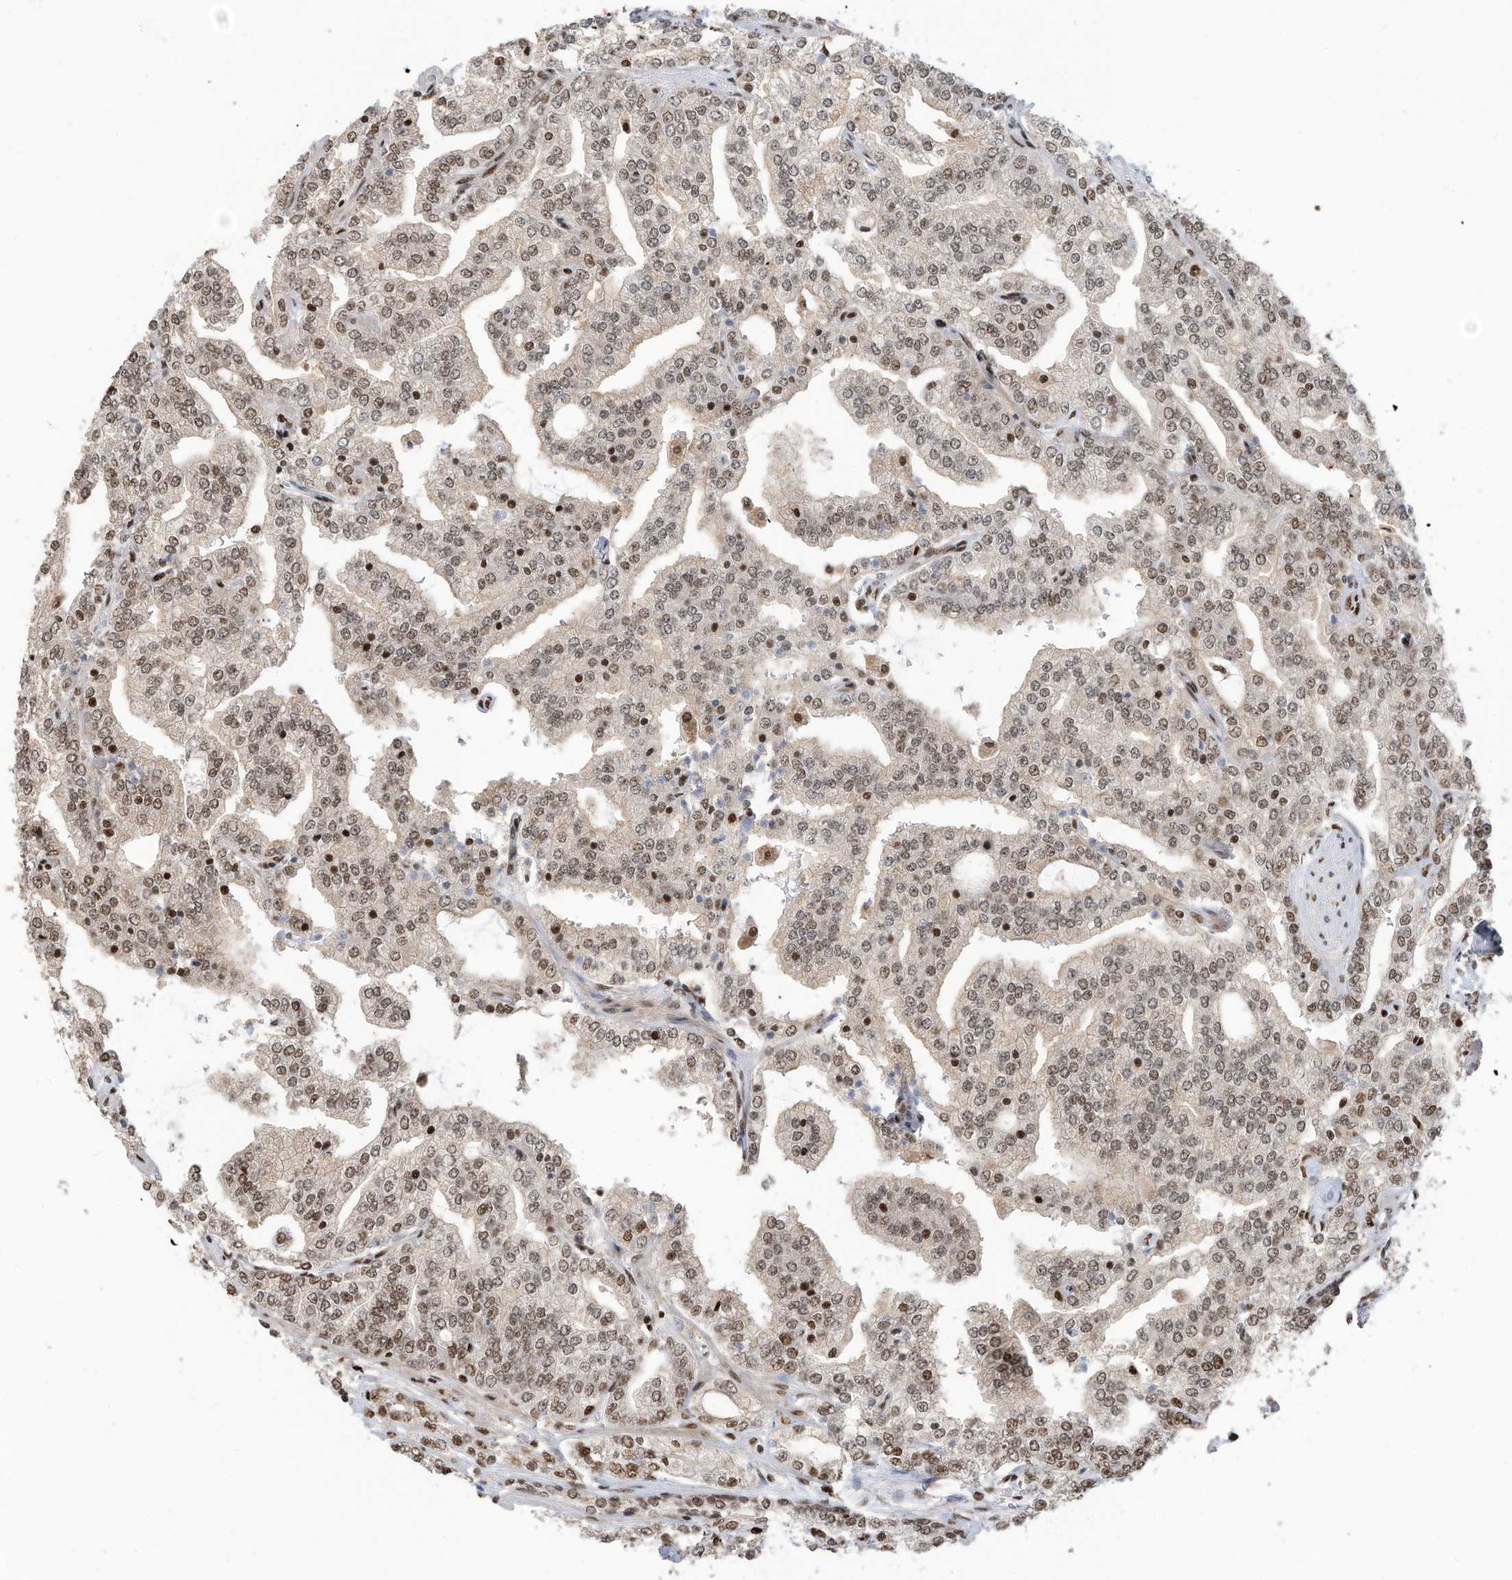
{"staining": {"intensity": "moderate", "quantity": ">75%", "location": "nuclear"}, "tissue": "prostate cancer", "cell_type": "Tumor cells", "image_type": "cancer", "snomed": [{"axis": "morphology", "description": "Adenocarcinoma, High grade"}, {"axis": "topography", "description": "Prostate"}], "caption": "Protein staining demonstrates moderate nuclear staining in approximately >75% of tumor cells in prostate cancer.", "gene": "SAMD15", "patient": {"sex": "male", "age": 64}}